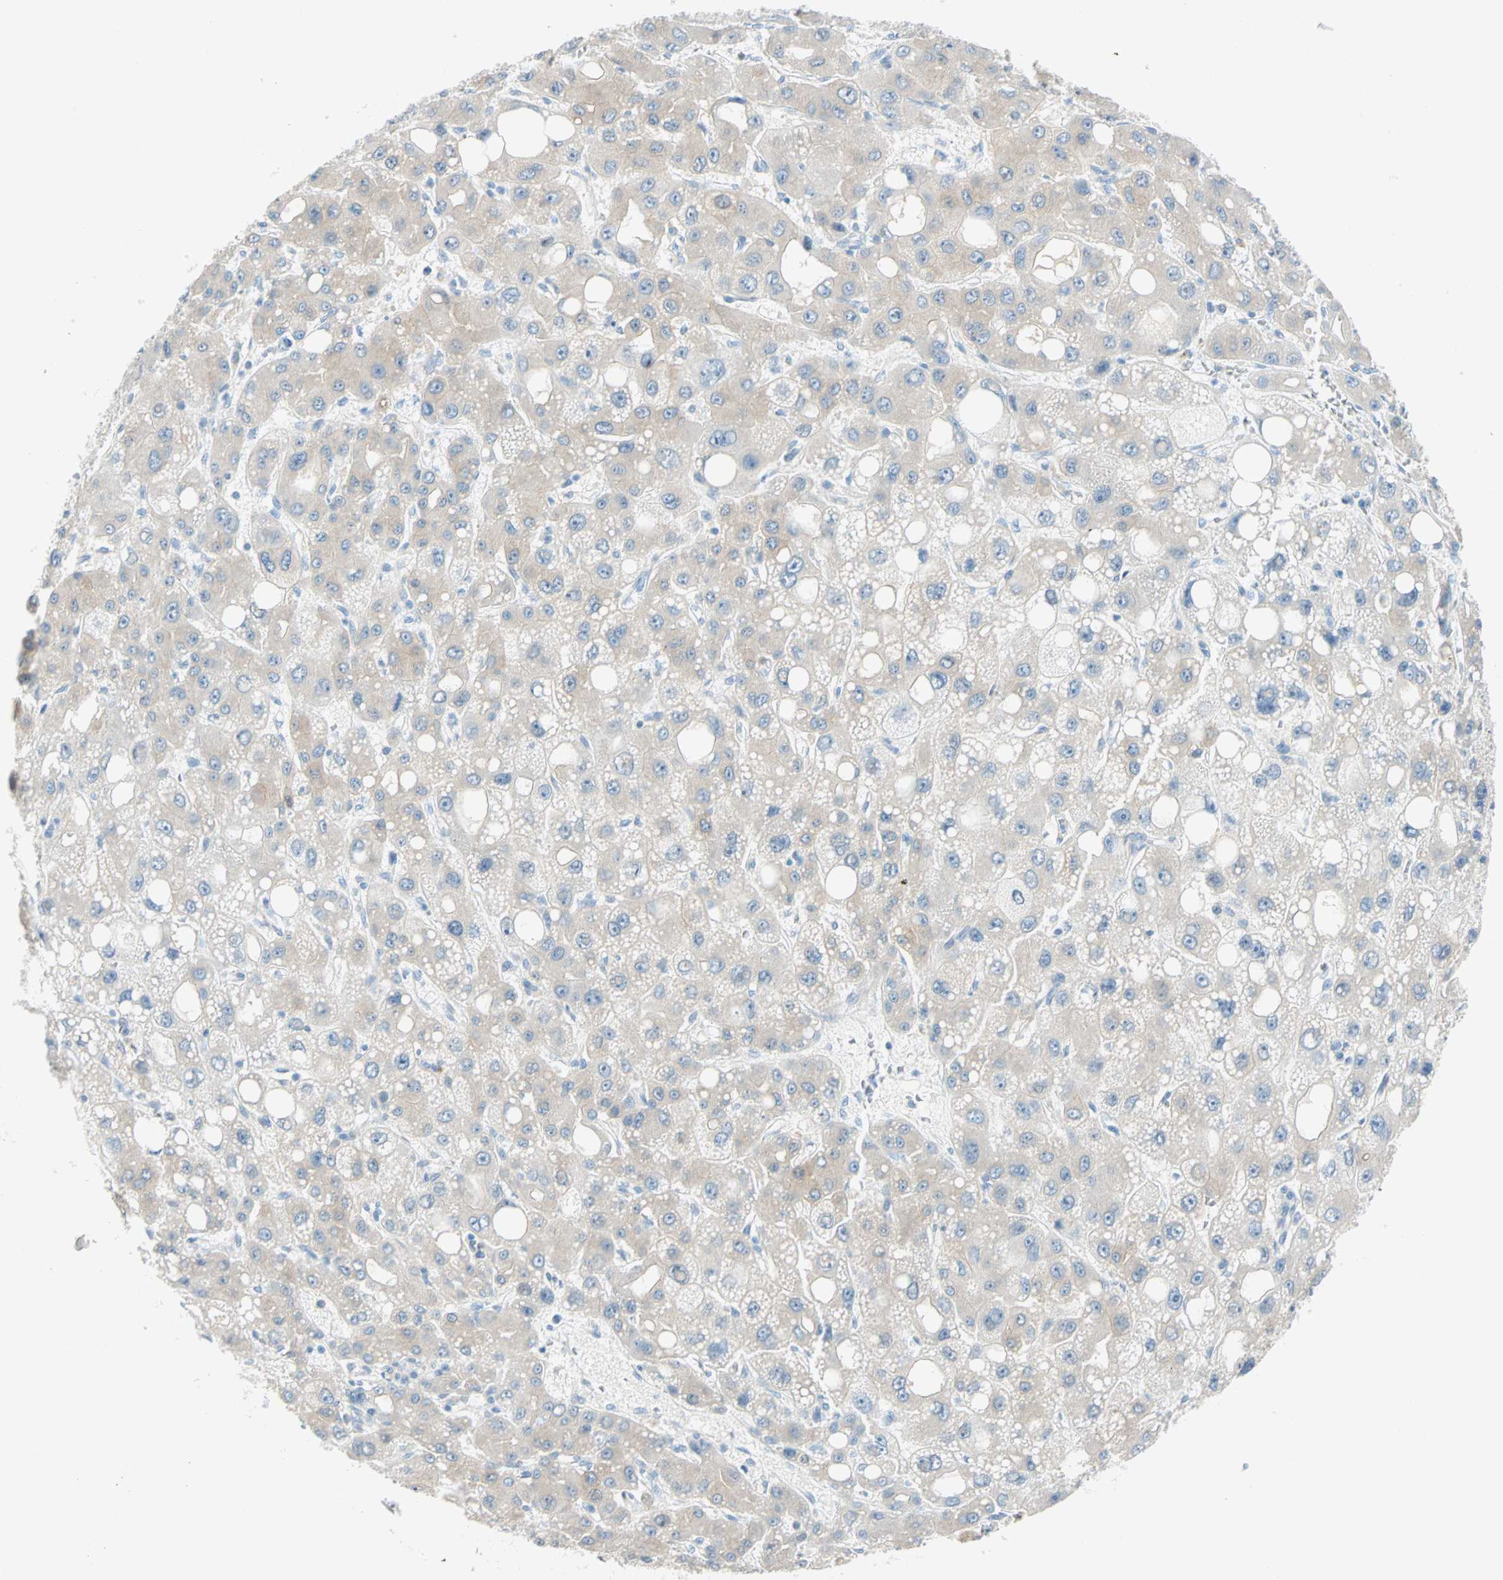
{"staining": {"intensity": "weak", "quantity": "25%-75%", "location": "cytoplasmic/membranous"}, "tissue": "liver cancer", "cell_type": "Tumor cells", "image_type": "cancer", "snomed": [{"axis": "morphology", "description": "Carcinoma, Hepatocellular, NOS"}, {"axis": "topography", "description": "Liver"}], "caption": "Protein analysis of liver hepatocellular carcinoma tissue displays weak cytoplasmic/membranous positivity in about 25%-75% of tumor cells.", "gene": "ATF6", "patient": {"sex": "male", "age": 55}}